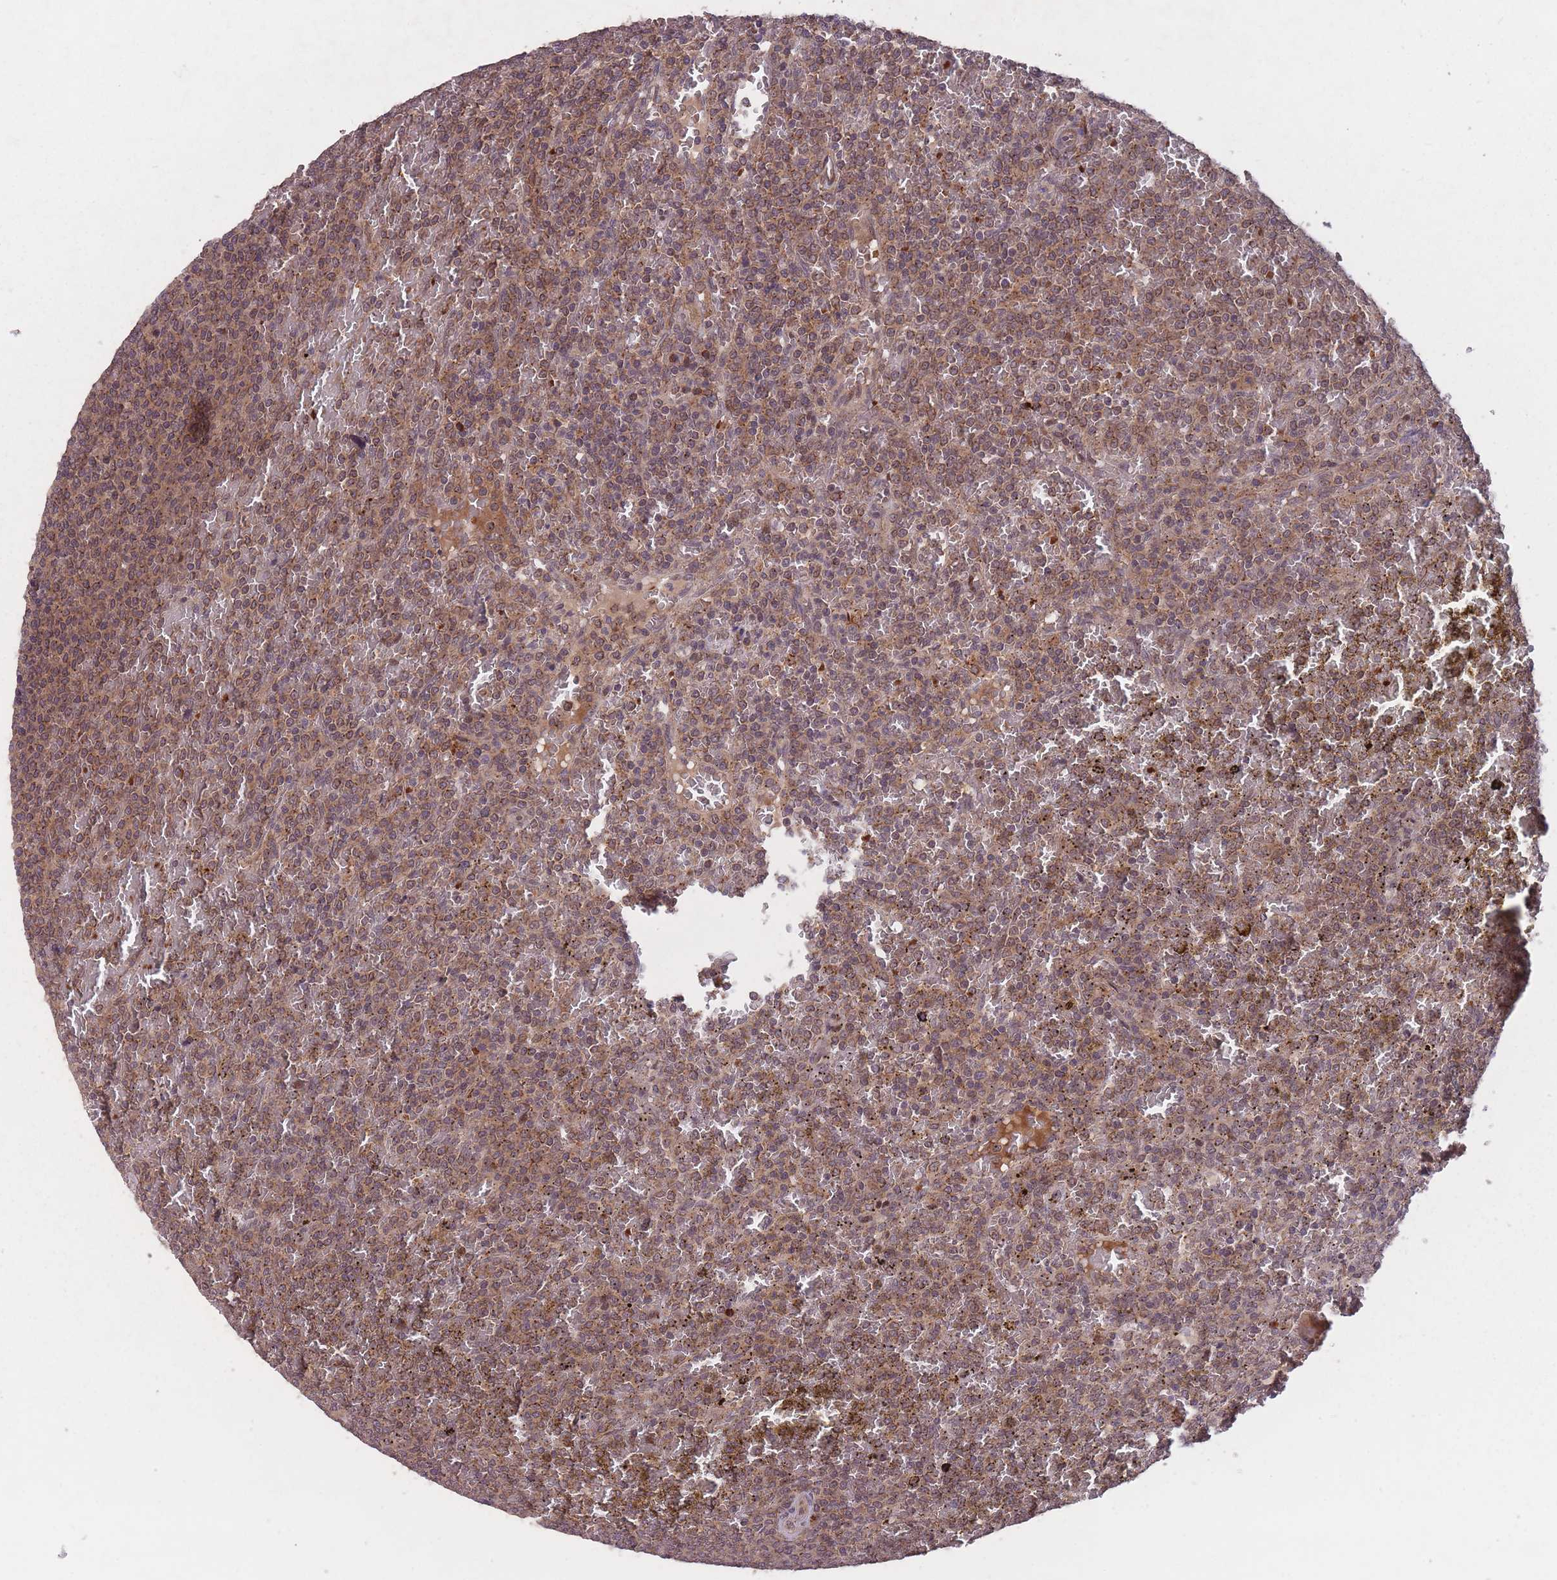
{"staining": {"intensity": "moderate", "quantity": ">75%", "location": "cytoplasmic/membranous,nuclear"}, "tissue": "lymphoma", "cell_type": "Tumor cells", "image_type": "cancer", "snomed": [{"axis": "morphology", "description": "Malignant lymphoma, non-Hodgkin's type, Low grade"}, {"axis": "topography", "description": "Spleen"}], "caption": "Brown immunohistochemical staining in human lymphoma exhibits moderate cytoplasmic/membranous and nuclear positivity in about >75% of tumor cells. (DAB (3,3'-diaminobenzidine) = brown stain, brightfield microscopy at high magnification).", "gene": "SECTM1", "patient": {"sex": "male", "age": 60}}